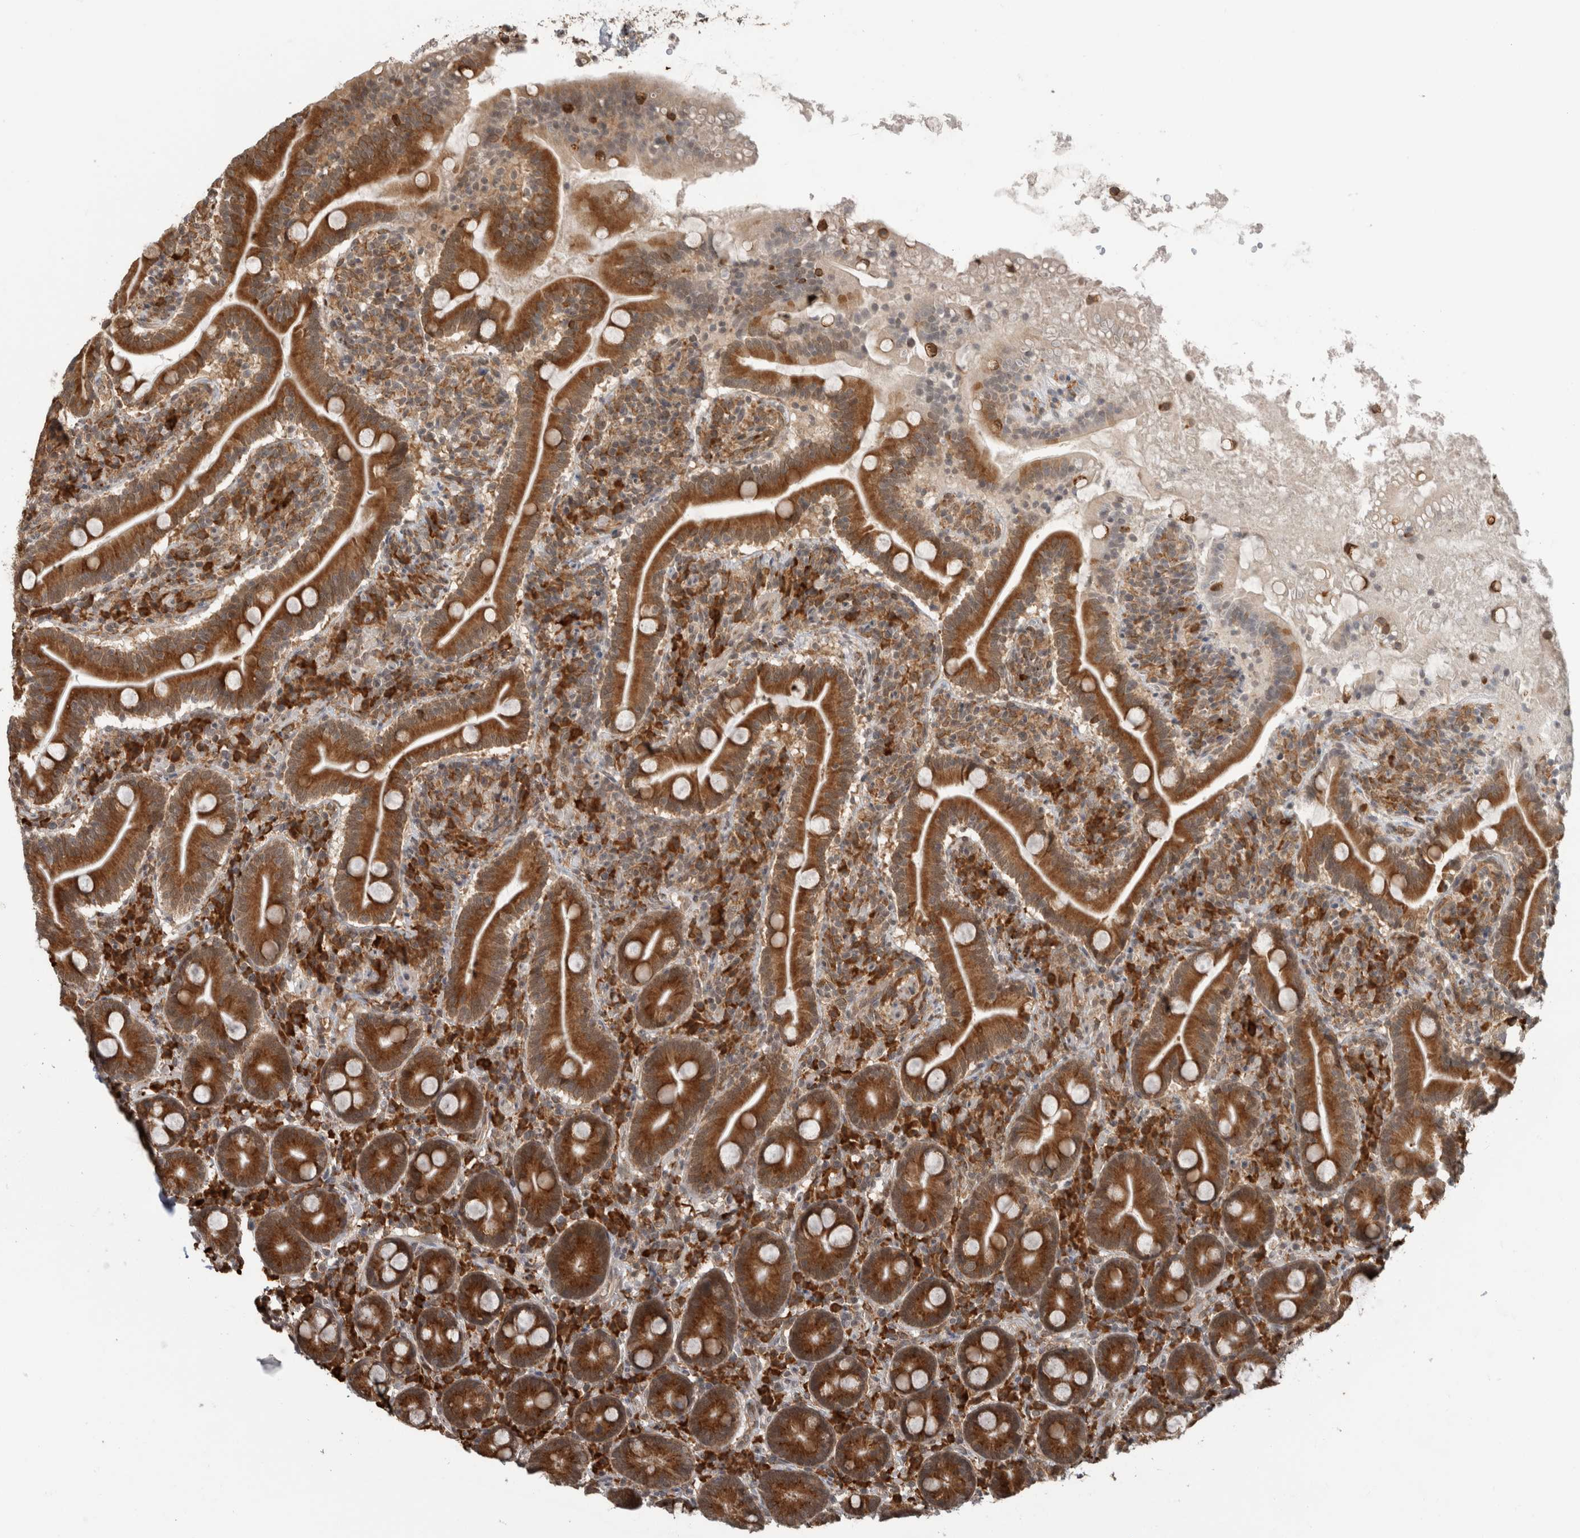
{"staining": {"intensity": "strong", "quantity": ">75%", "location": "cytoplasmic/membranous"}, "tissue": "duodenum", "cell_type": "Glandular cells", "image_type": "normal", "snomed": [{"axis": "morphology", "description": "Normal tissue, NOS"}, {"axis": "topography", "description": "Duodenum"}], "caption": "DAB immunohistochemical staining of normal duodenum displays strong cytoplasmic/membranous protein staining in about >75% of glandular cells.", "gene": "MS4A7", "patient": {"sex": "male", "age": 35}}